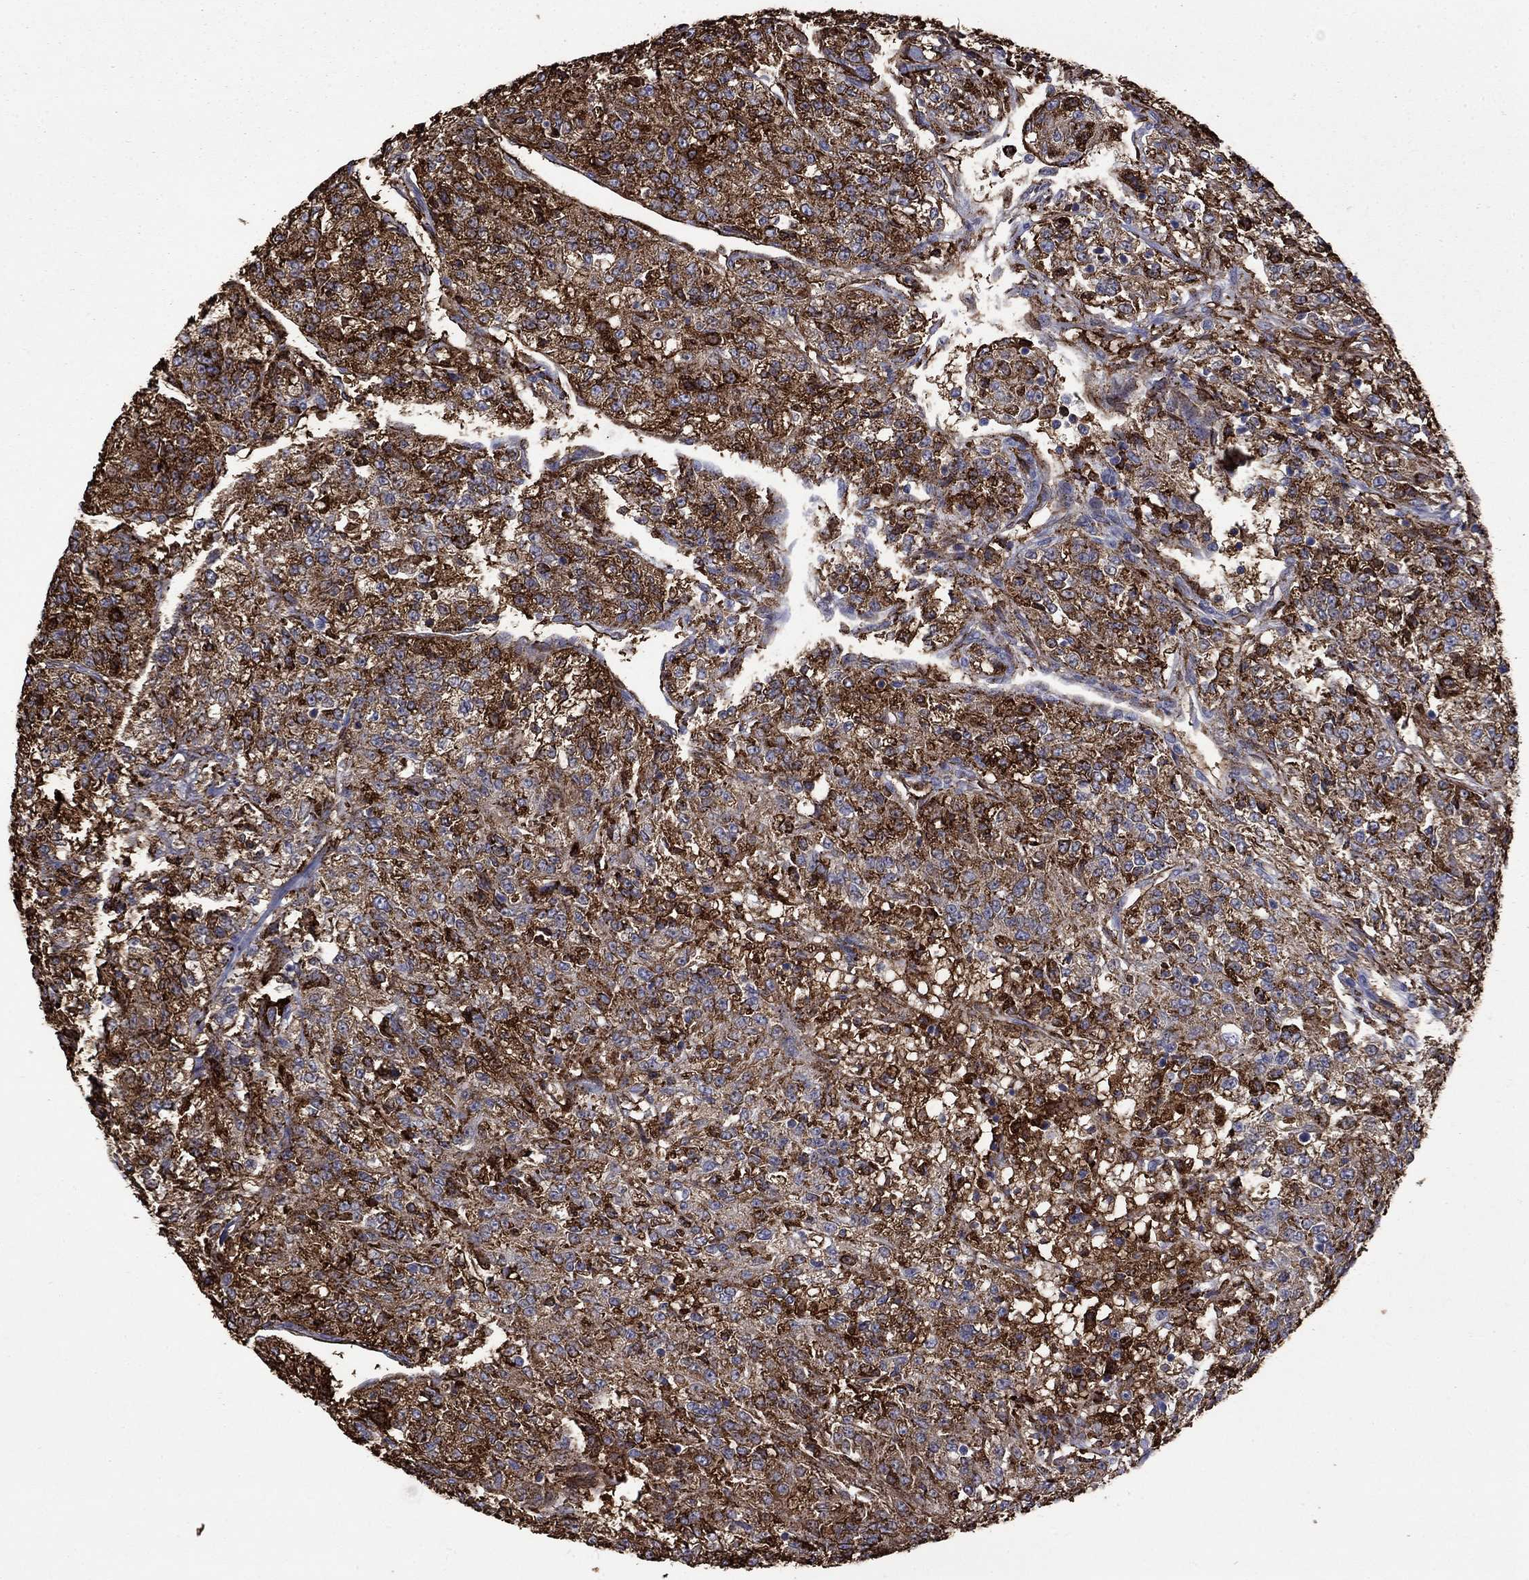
{"staining": {"intensity": "strong", "quantity": "25%-75%", "location": "cytoplasmic/membranous"}, "tissue": "renal cancer", "cell_type": "Tumor cells", "image_type": "cancer", "snomed": [{"axis": "morphology", "description": "Adenocarcinoma, NOS"}, {"axis": "topography", "description": "Kidney"}], "caption": "Adenocarcinoma (renal) tissue exhibits strong cytoplasmic/membranous expression in about 25%-75% of tumor cells, visualized by immunohistochemistry. Immunohistochemistry (ihc) stains the protein in brown and the nuclei are stained blue.", "gene": "PLAU", "patient": {"sex": "female", "age": 63}}